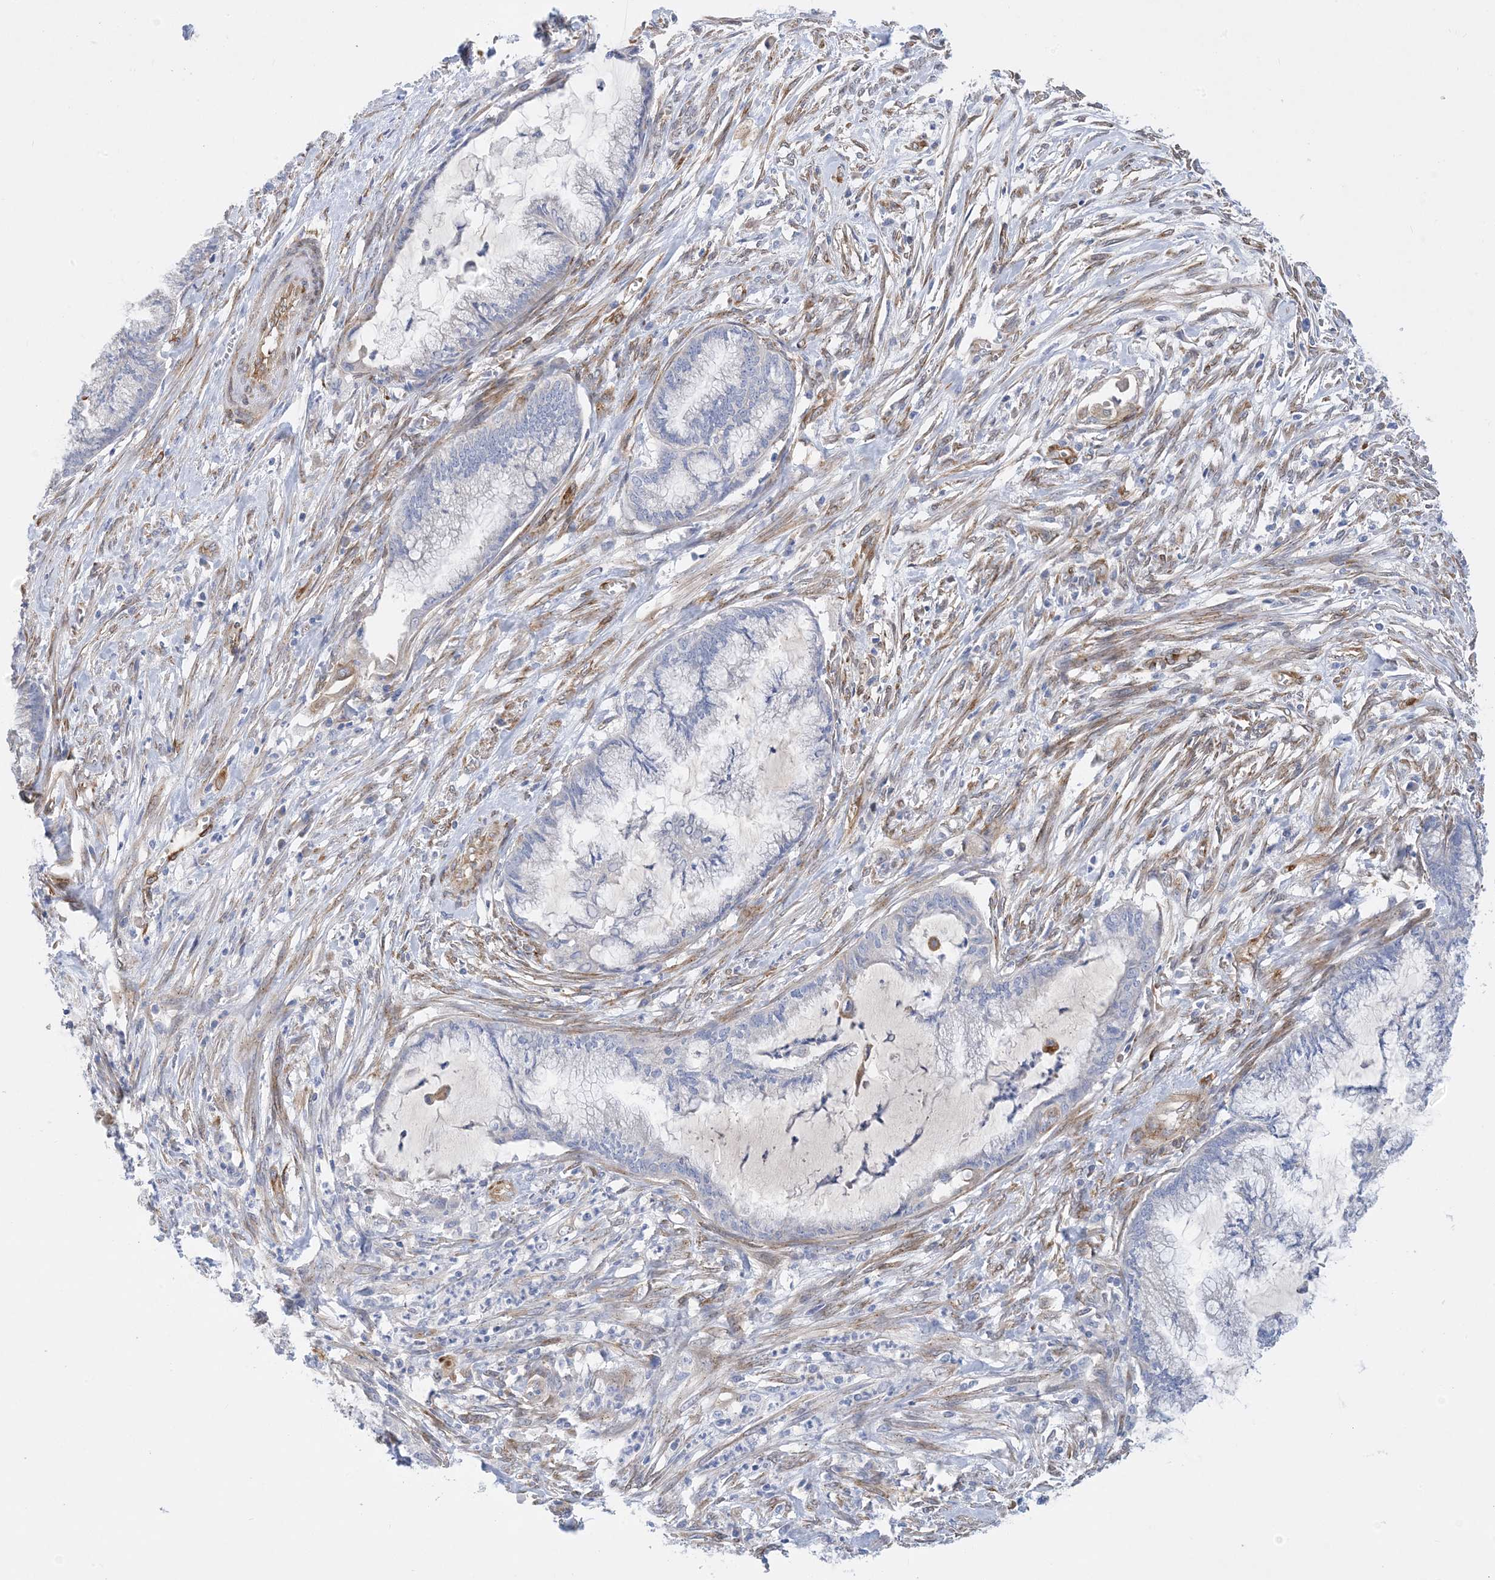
{"staining": {"intensity": "negative", "quantity": "none", "location": "none"}, "tissue": "endometrial cancer", "cell_type": "Tumor cells", "image_type": "cancer", "snomed": [{"axis": "morphology", "description": "Adenocarcinoma, NOS"}, {"axis": "topography", "description": "Endometrium"}], "caption": "Endometrial cancer was stained to show a protein in brown. There is no significant expression in tumor cells.", "gene": "RBMS3", "patient": {"sex": "female", "age": 86}}